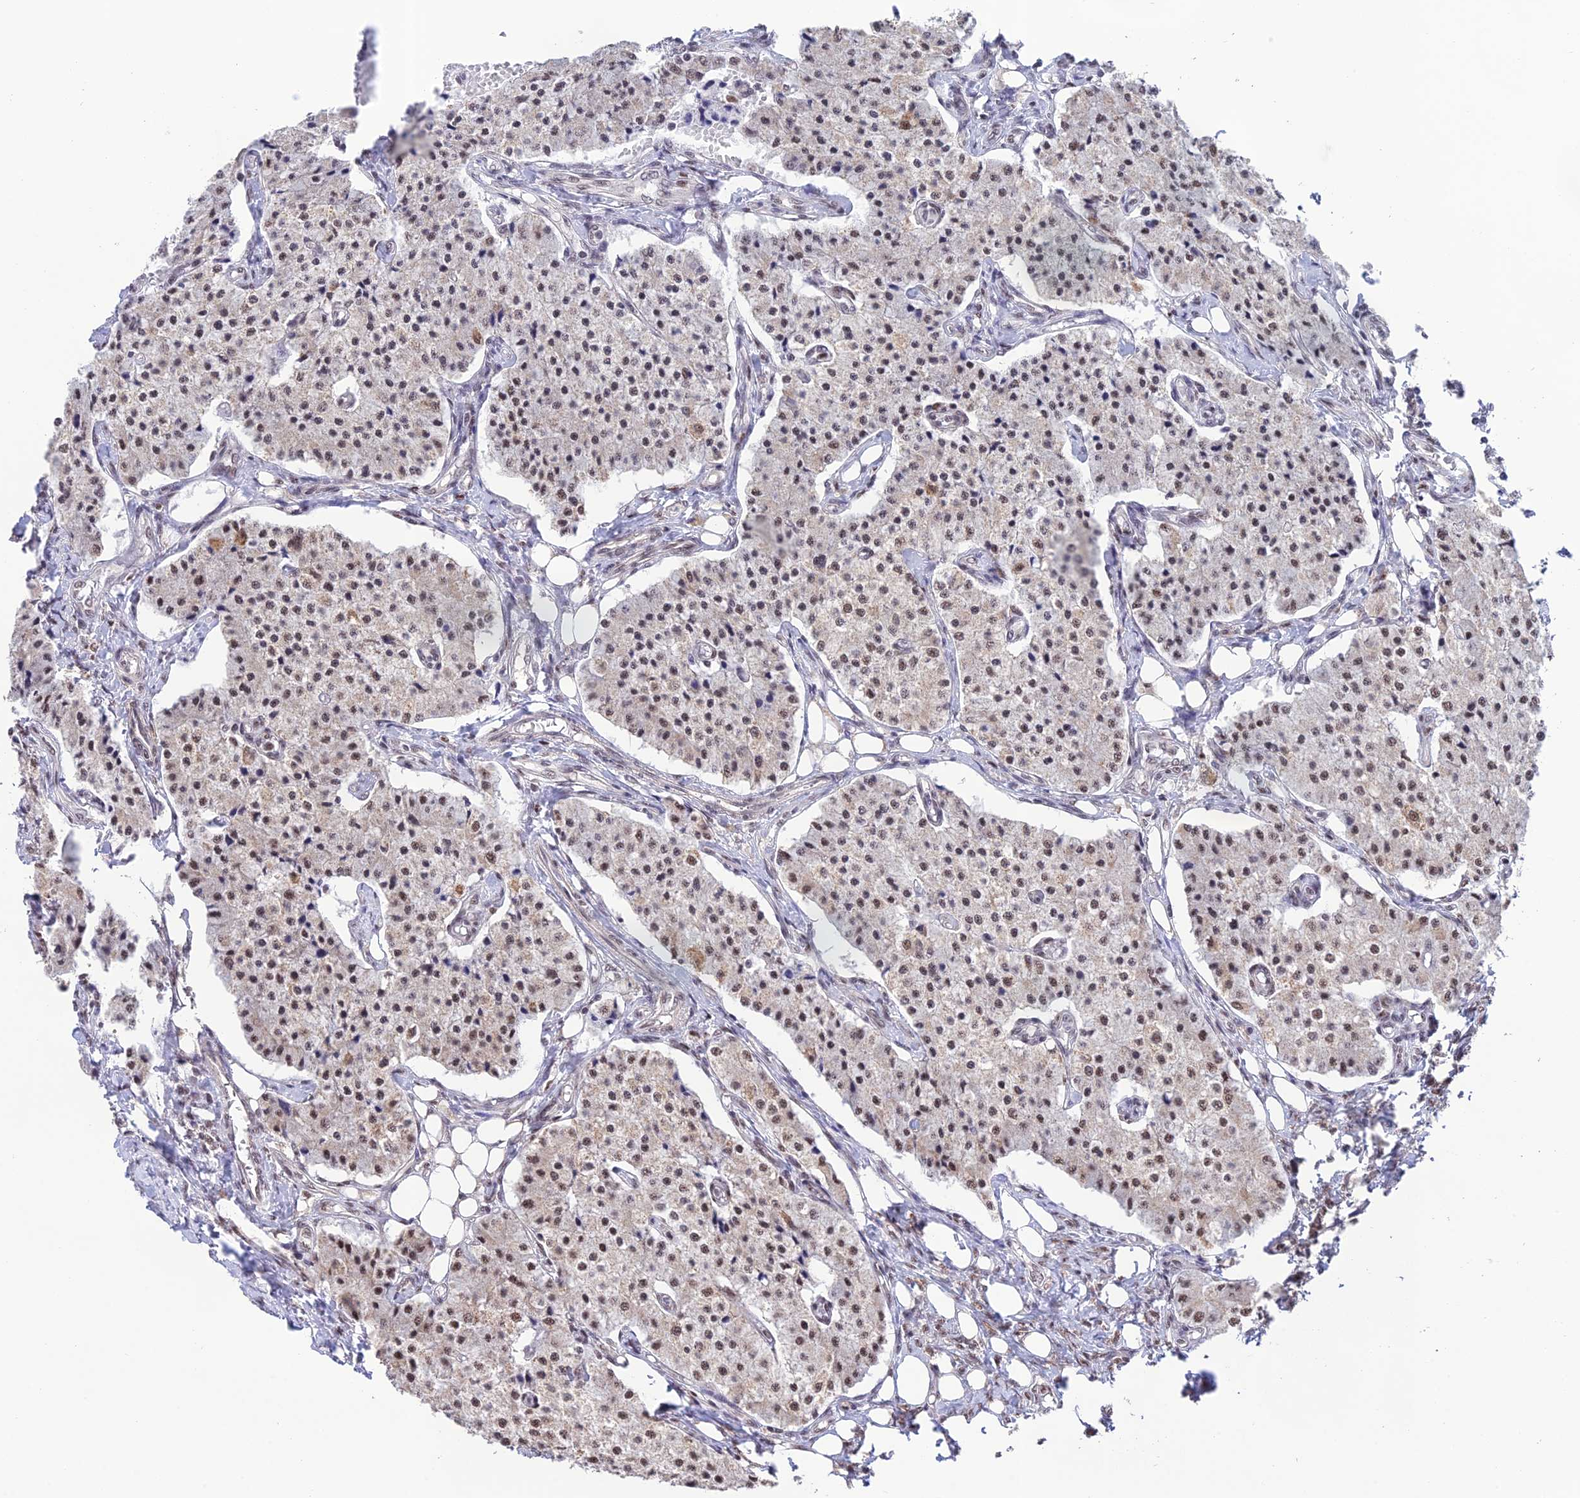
{"staining": {"intensity": "weak", "quantity": "25%-75%", "location": "nuclear"}, "tissue": "carcinoid", "cell_type": "Tumor cells", "image_type": "cancer", "snomed": [{"axis": "morphology", "description": "Carcinoid, malignant, NOS"}, {"axis": "topography", "description": "Colon"}], "caption": "This is a histology image of immunohistochemistry staining of carcinoid, which shows weak staining in the nuclear of tumor cells.", "gene": "THOC7", "patient": {"sex": "female", "age": 52}}